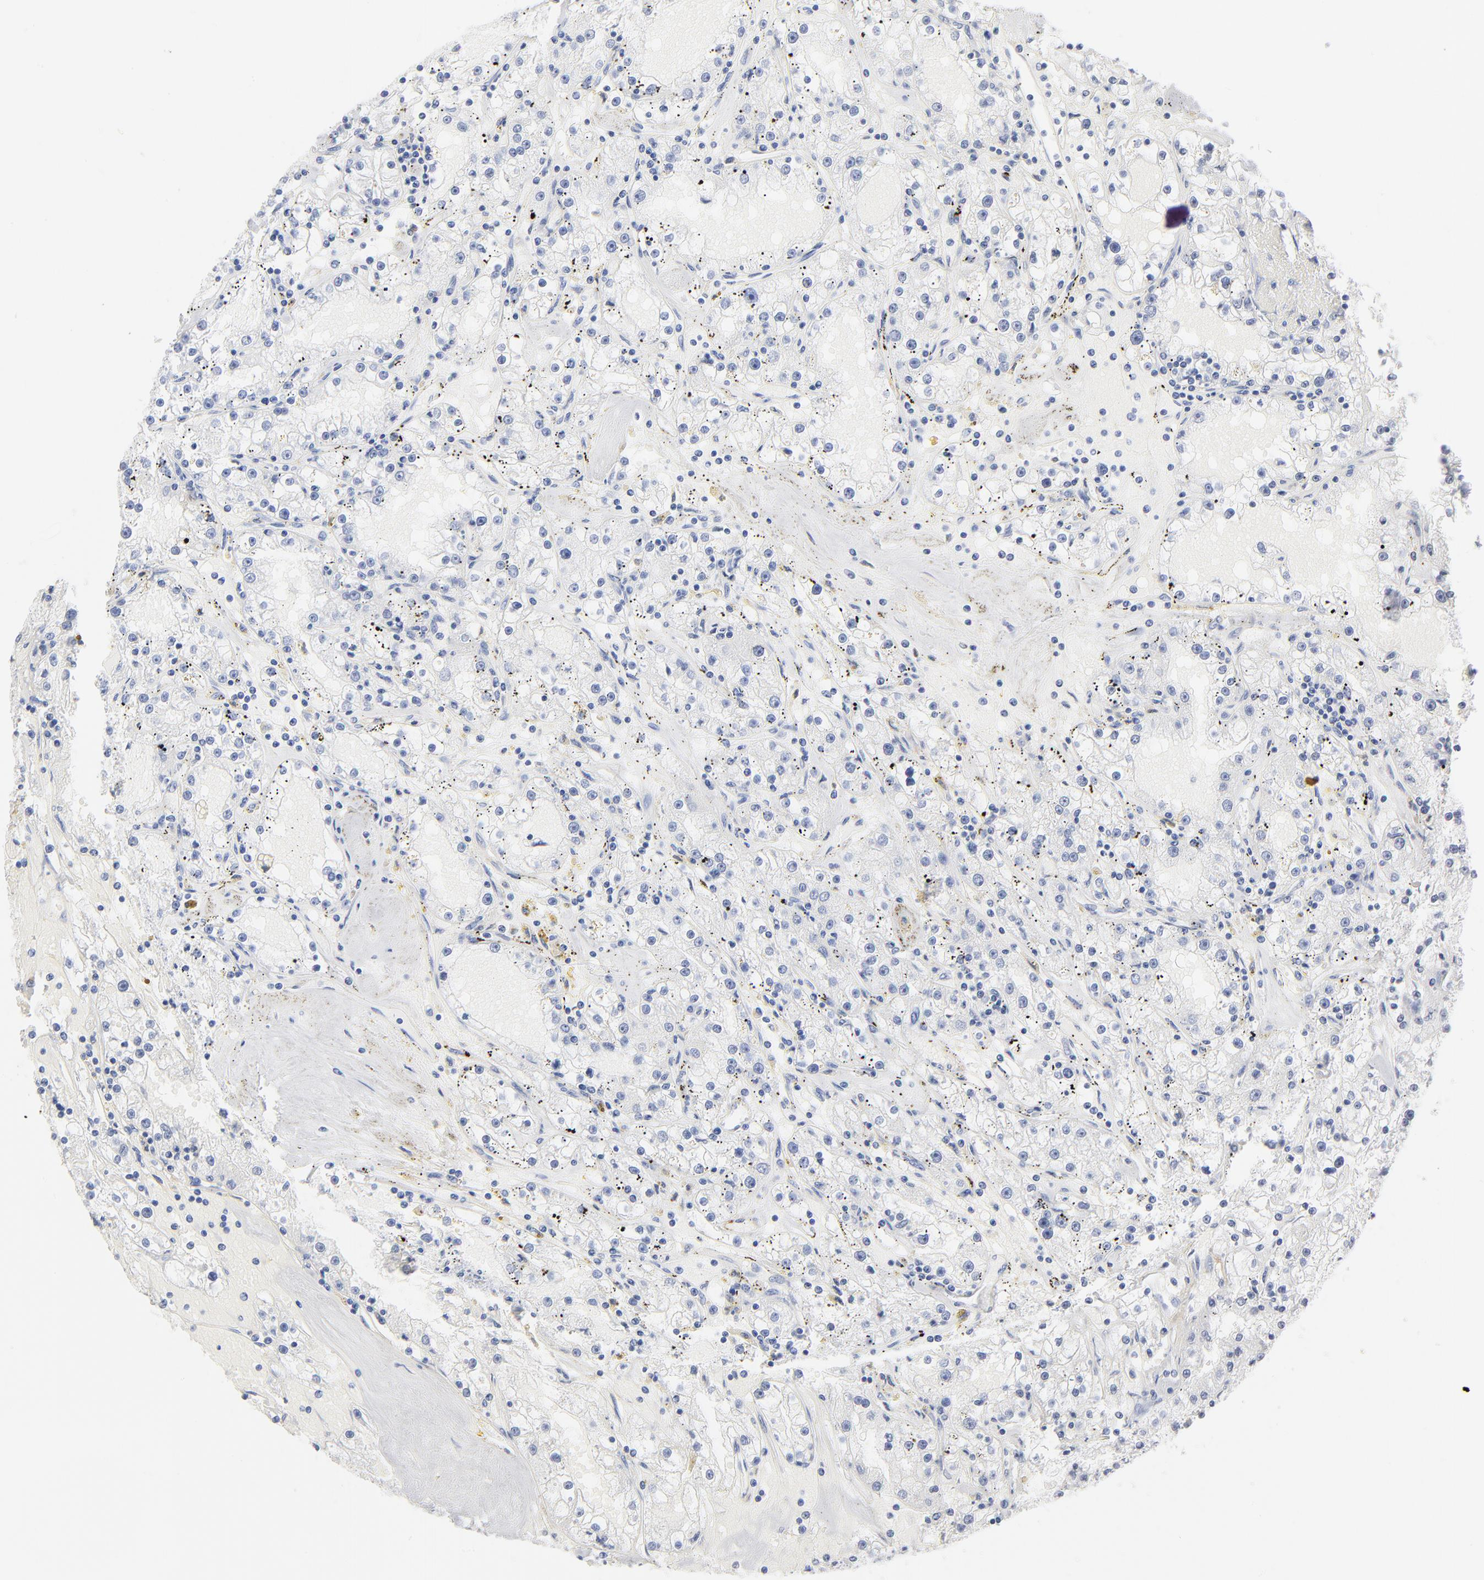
{"staining": {"intensity": "negative", "quantity": "none", "location": "none"}, "tissue": "renal cancer", "cell_type": "Tumor cells", "image_type": "cancer", "snomed": [{"axis": "morphology", "description": "Adenocarcinoma, NOS"}, {"axis": "topography", "description": "Kidney"}], "caption": "Human renal cancer stained for a protein using IHC exhibits no staining in tumor cells.", "gene": "AGTR1", "patient": {"sex": "male", "age": 56}}